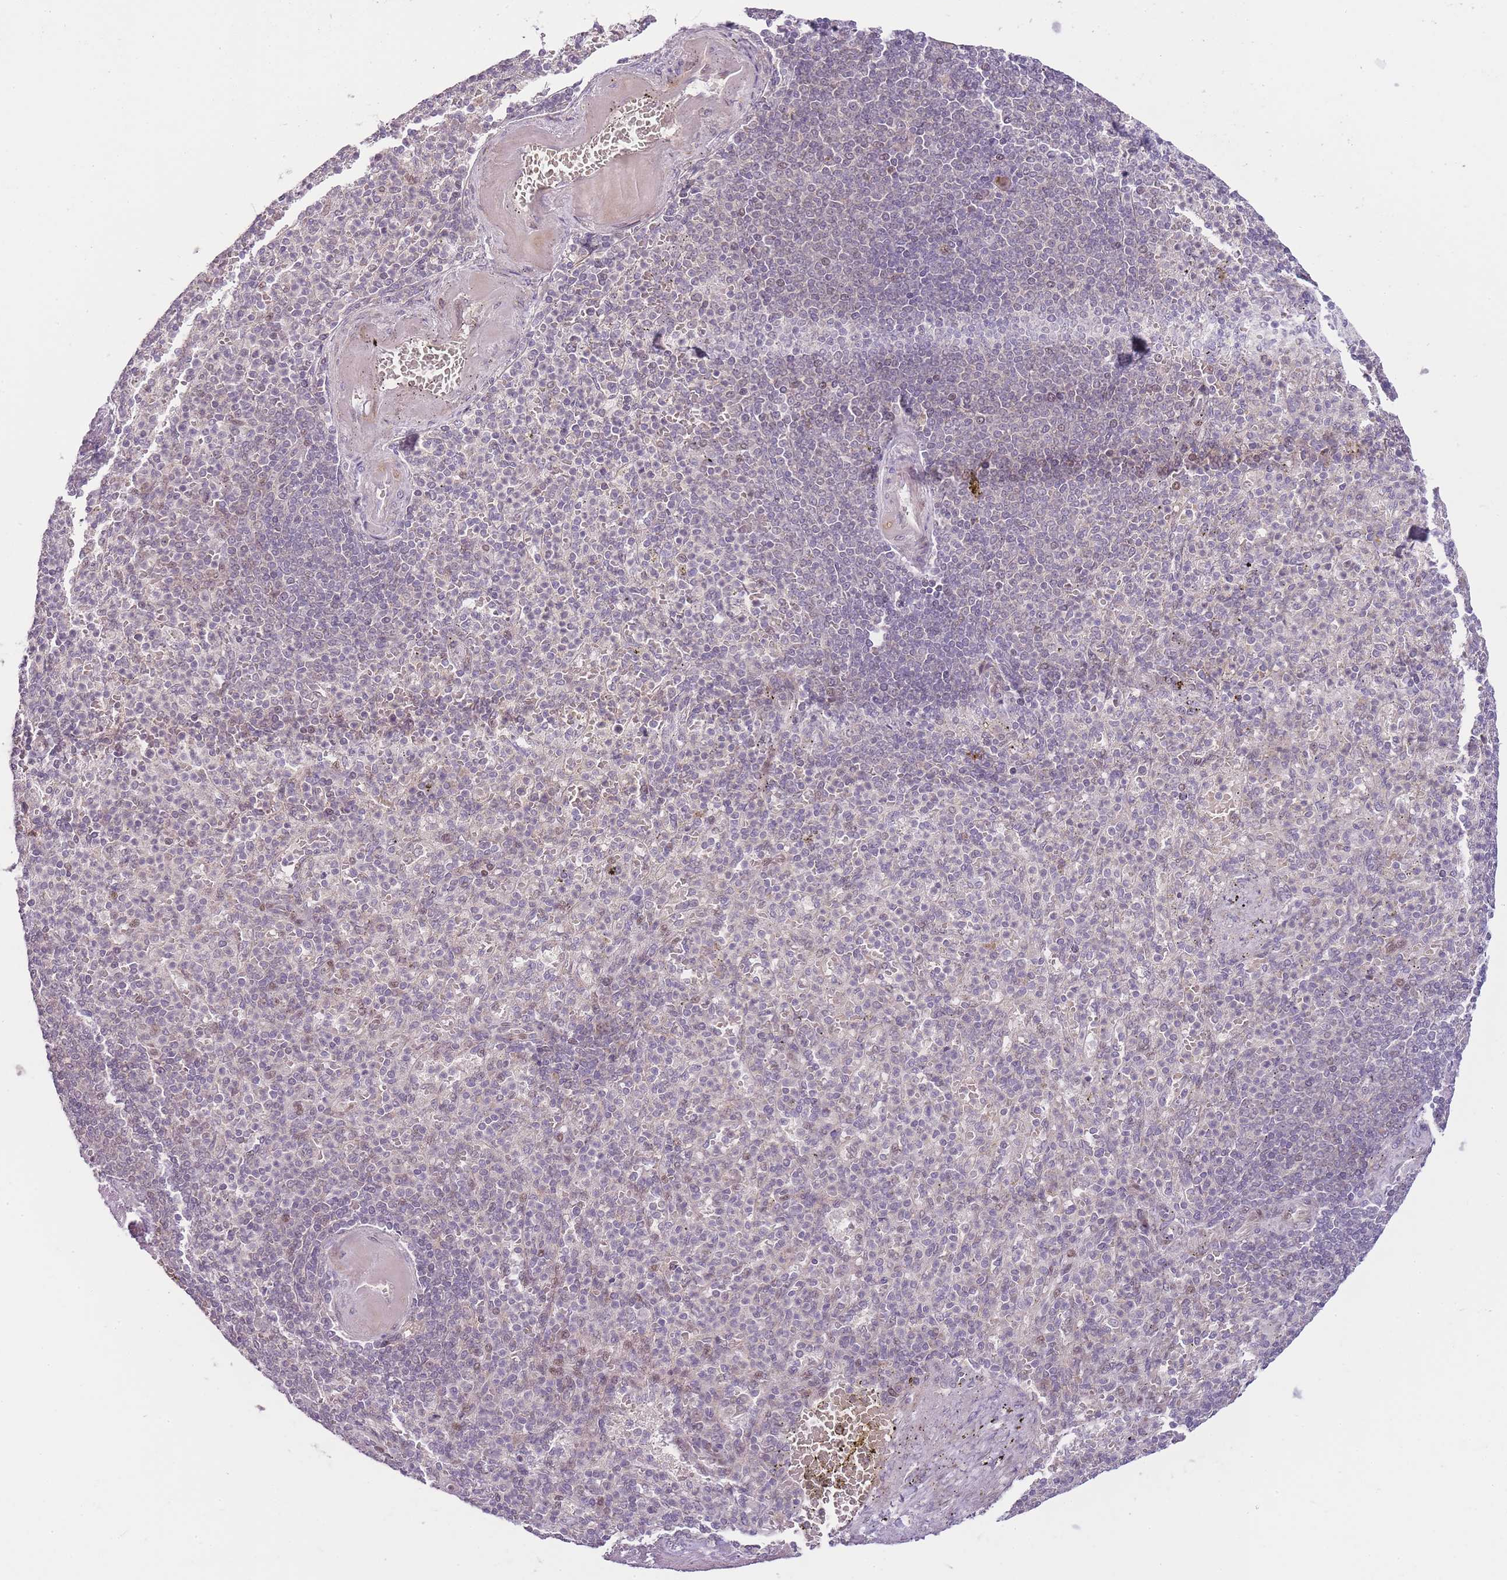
{"staining": {"intensity": "weak", "quantity": "25%-75%", "location": "nuclear"}, "tissue": "spleen", "cell_type": "Cells in red pulp", "image_type": "normal", "snomed": [{"axis": "morphology", "description": "Normal tissue, NOS"}, {"axis": "topography", "description": "Spleen"}], "caption": "Weak nuclear protein positivity is appreciated in approximately 25%-75% of cells in red pulp in spleen. (Brightfield microscopy of DAB IHC at high magnification).", "gene": "OGG1", "patient": {"sex": "female", "age": 74}}